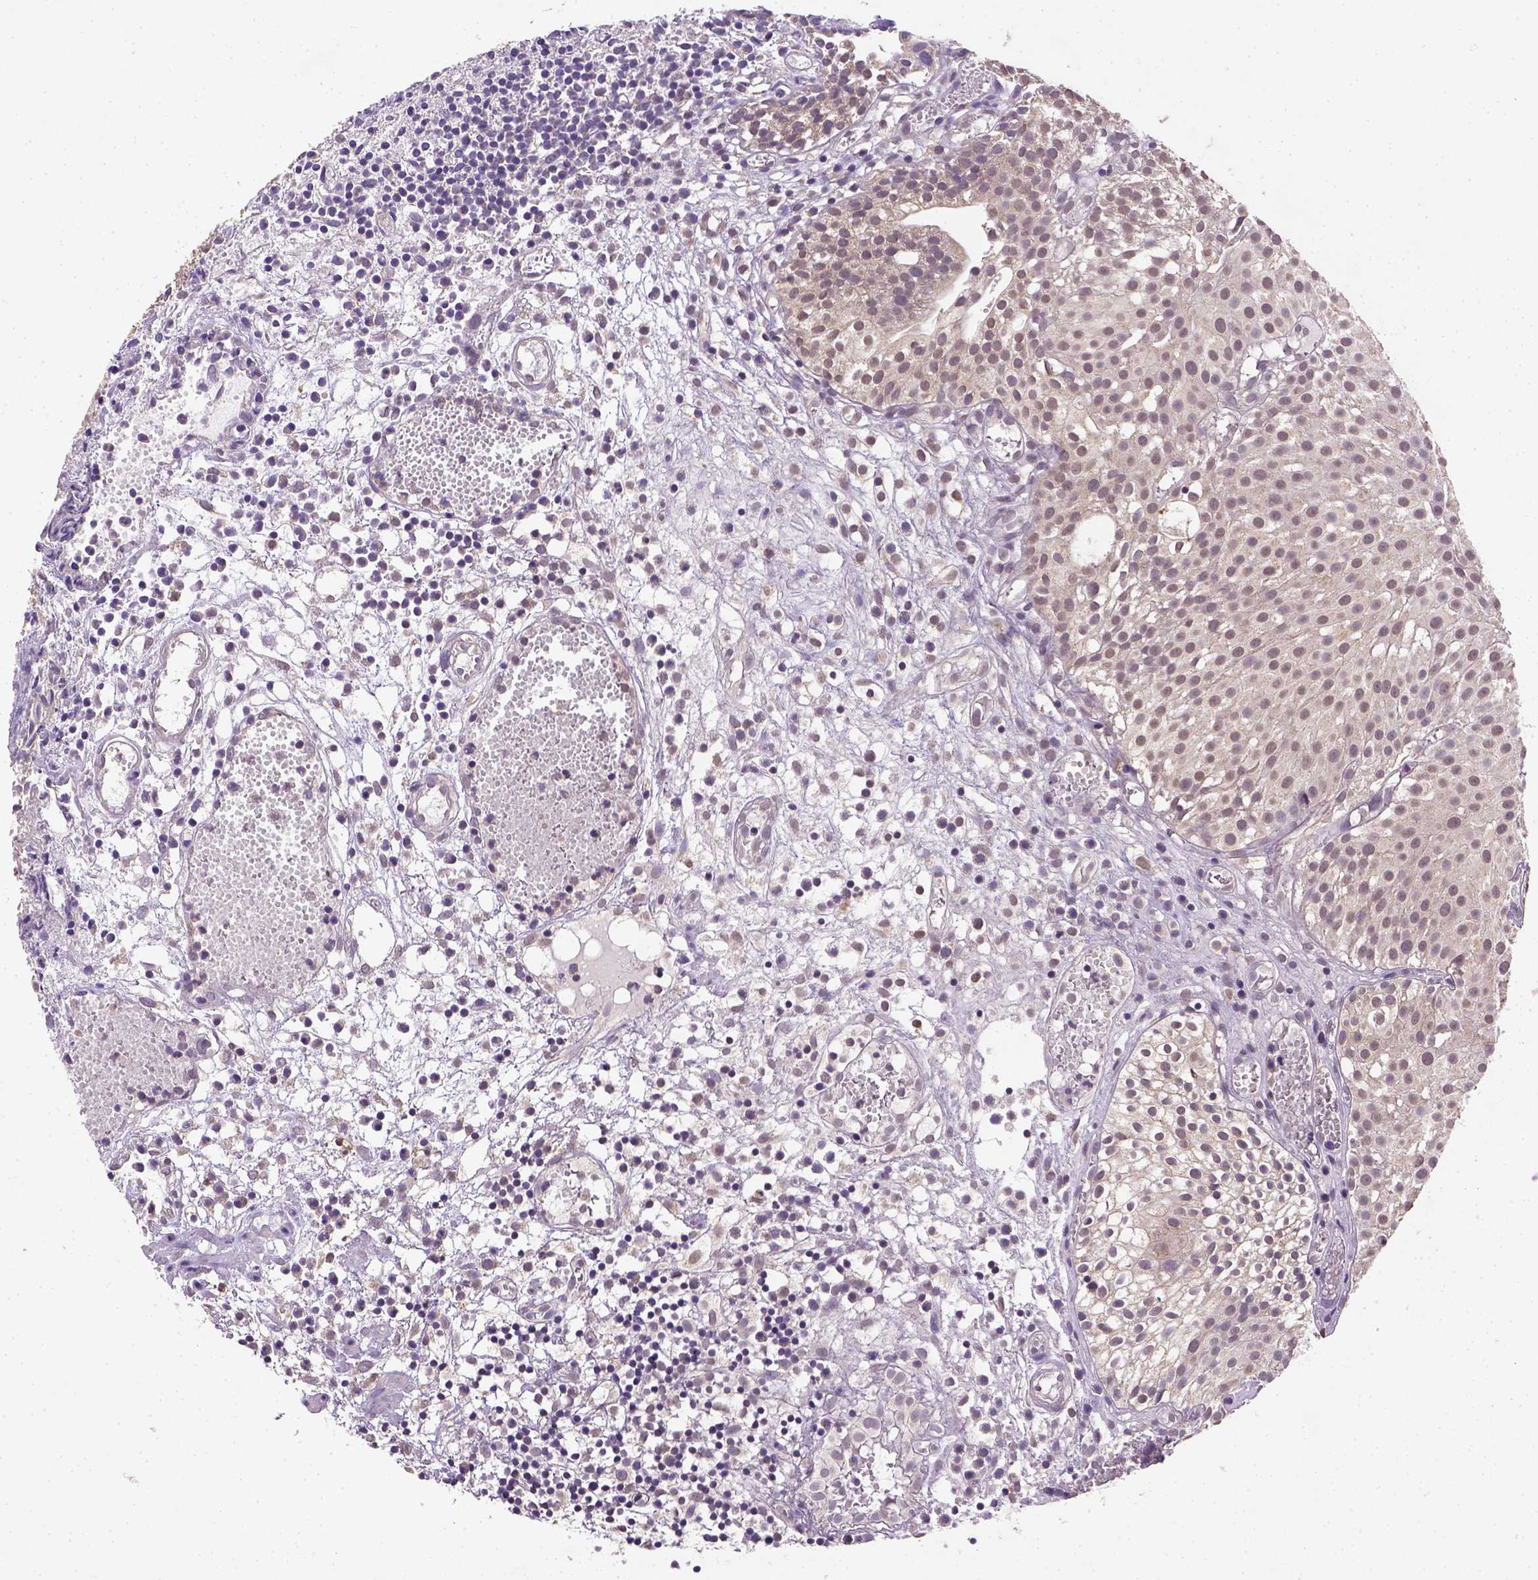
{"staining": {"intensity": "negative", "quantity": "none", "location": "none"}, "tissue": "urothelial cancer", "cell_type": "Tumor cells", "image_type": "cancer", "snomed": [{"axis": "morphology", "description": "Urothelial carcinoma, Low grade"}, {"axis": "topography", "description": "Urinary bladder"}], "caption": "A micrograph of human urothelial cancer is negative for staining in tumor cells. (Stains: DAB immunohistochemistry with hematoxylin counter stain, Microscopy: brightfield microscopy at high magnification).", "gene": "NUDT10", "patient": {"sex": "male", "age": 79}}